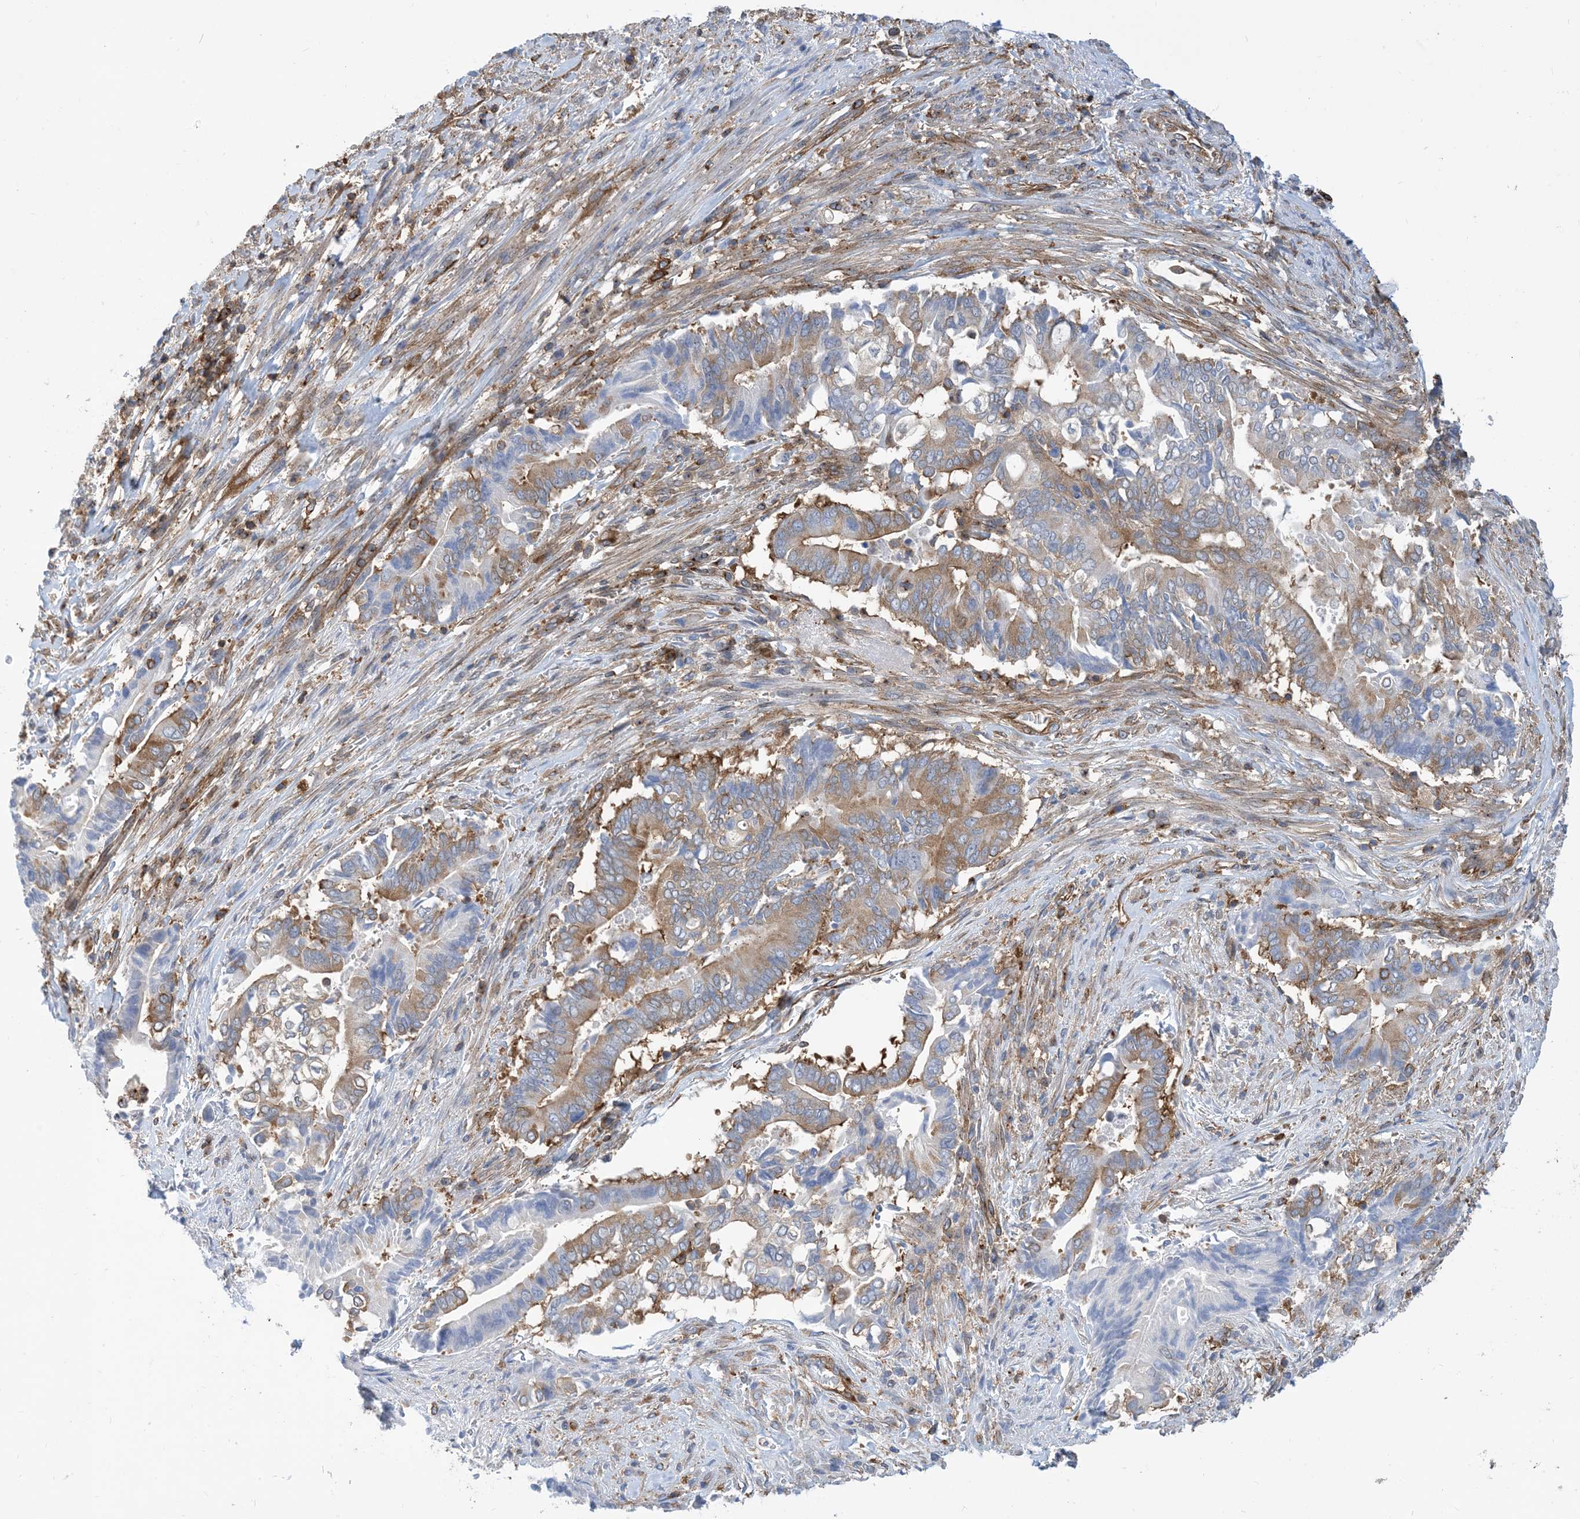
{"staining": {"intensity": "moderate", "quantity": "25%-75%", "location": "cytoplasmic/membranous"}, "tissue": "pancreatic cancer", "cell_type": "Tumor cells", "image_type": "cancer", "snomed": [{"axis": "morphology", "description": "Adenocarcinoma, NOS"}, {"axis": "topography", "description": "Pancreas"}], "caption": "Immunohistochemistry micrograph of neoplastic tissue: human pancreatic adenocarcinoma stained using immunohistochemistry (IHC) demonstrates medium levels of moderate protein expression localized specifically in the cytoplasmic/membranous of tumor cells, appearing as a cytoplasmic/membranous brown color.", "gene": "DYNC1LI1", "patient": {"sex": "male", "age": 68}}